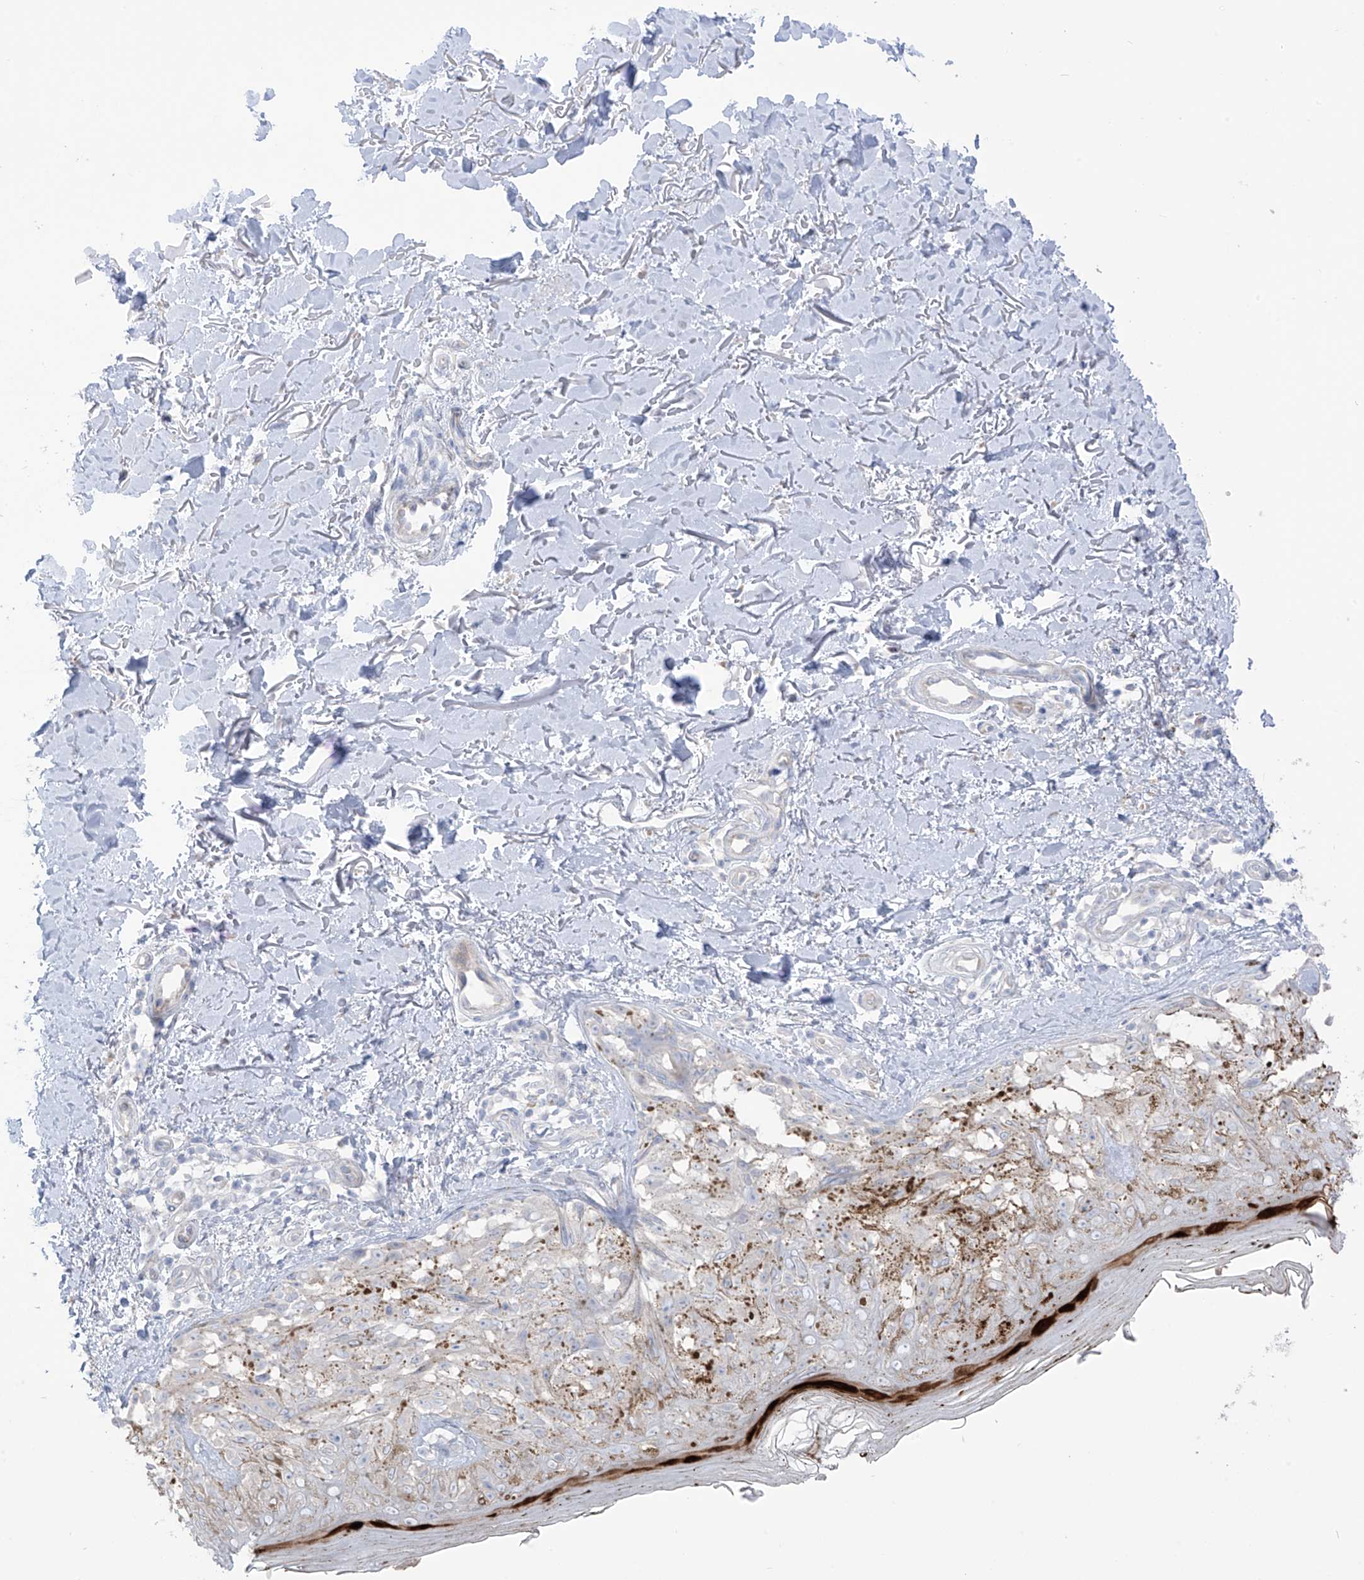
{"staining": {"intensity": "negative", "quantity": "none", "location": "none"}, "tissue": "melanoma", "cell_type": "Tumor cells", "image_type": "cancer", "snomed": [{"axis": "morphology", "description": "Malignant melanoma, NOS"}, {"axis": "topography", "description": "Skin"}], "caption": "Immunohistochemistry (IHC) of malignant melanoma exhibits no staining in tumor cells.", "gene": "ASPRV1", "patient": {"sex": "female", "age": 50}}